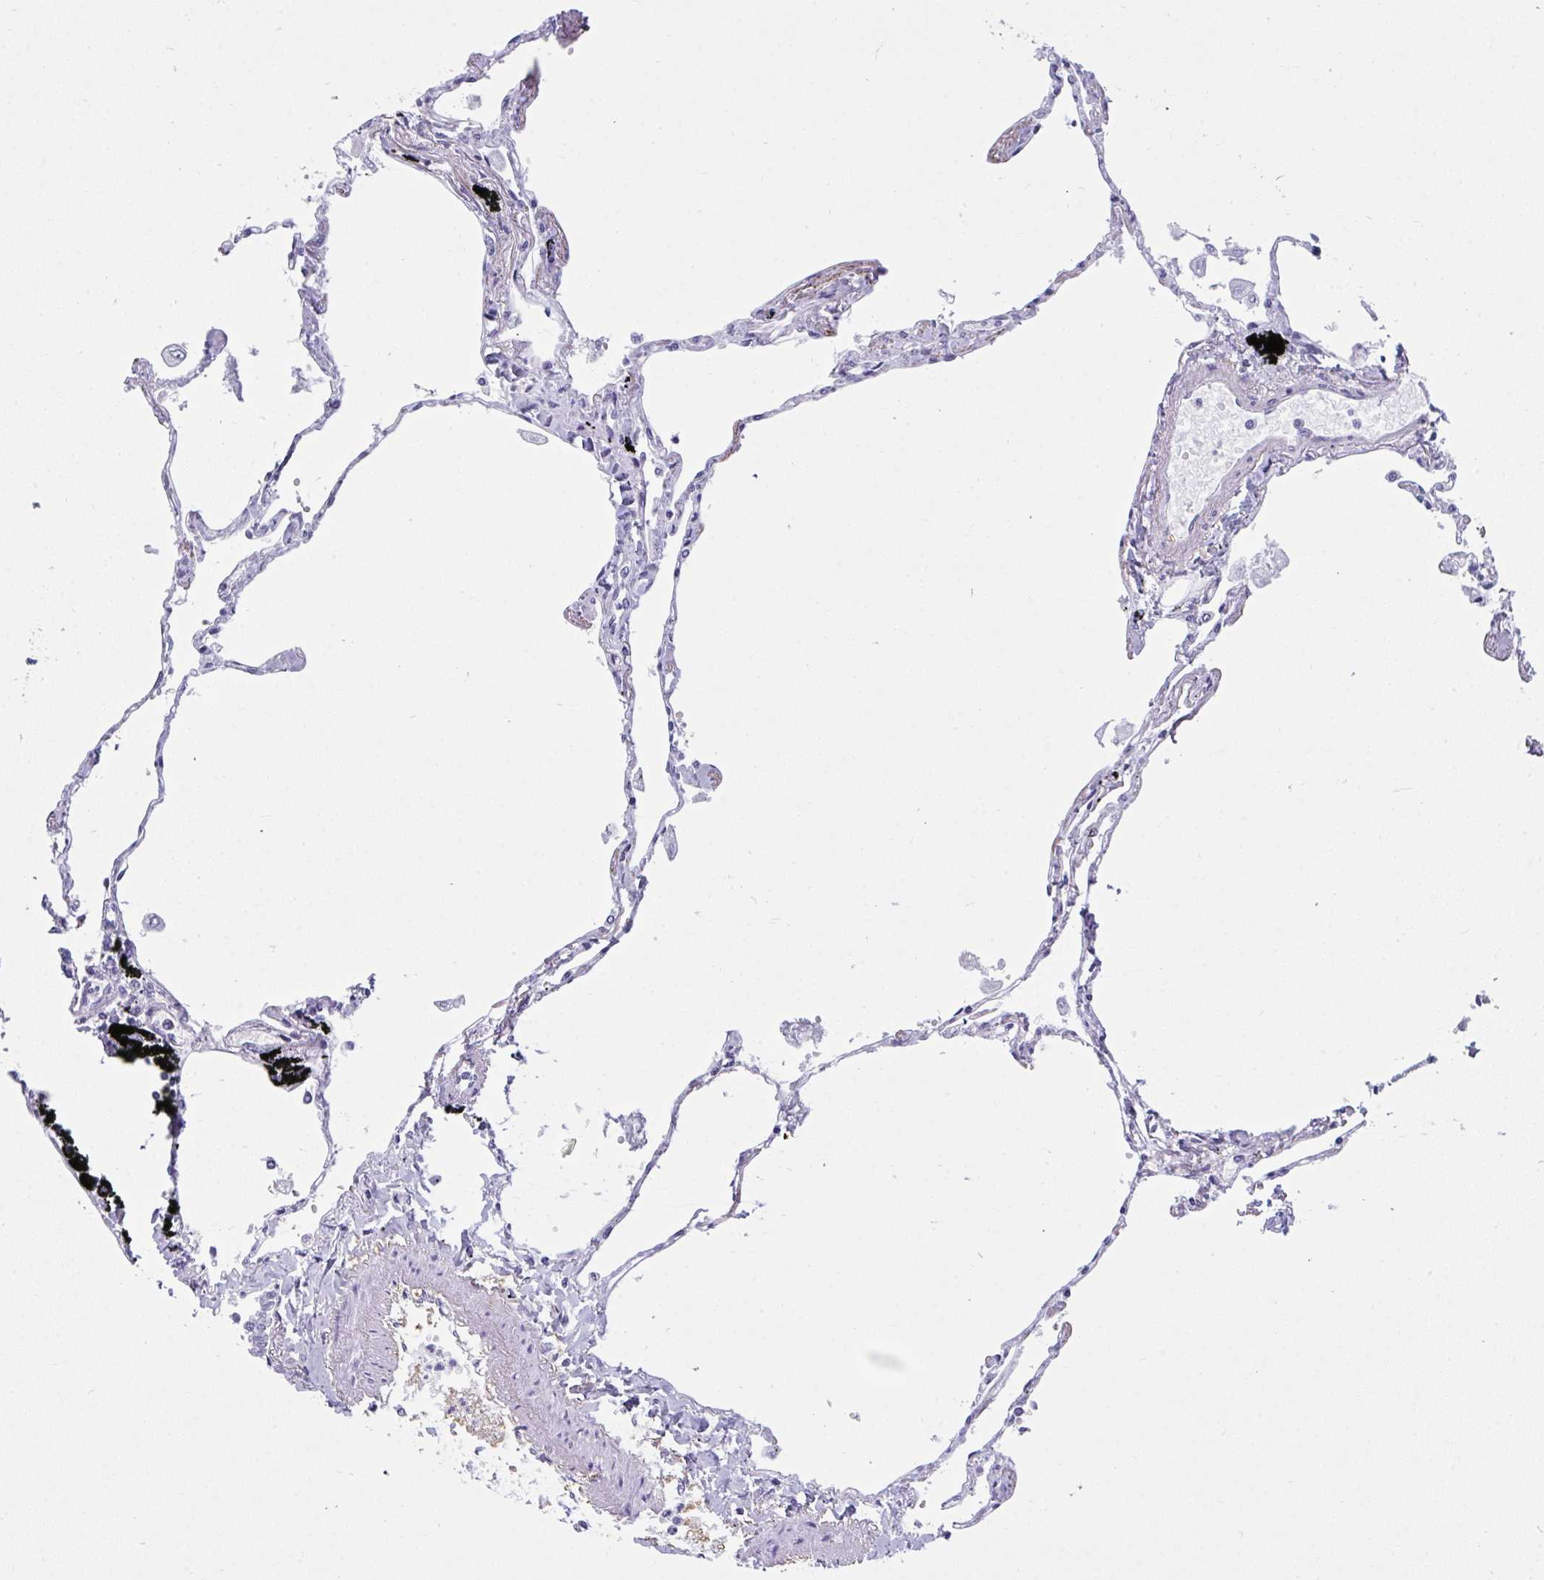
{"staining": {"intensity": "negative", "quantity": "none", "location": "none"}, "tissue": "lung", "cell_type": "Alveolar cells", "image_type": "normal", "snomed": [{"axis": "morphology", "description": "Normal tissue, NOS"}, {"axis": "topography", "description": "Lung"}], "caption": "This histopathology image is of benign lung stained with immunohistochemistry (IHC) to label a protein in brown with the nuclei are counter-stained blue. There is no staining in alveolar cells.", "gene": "SUZ12", "patient": {"sex": "female", "age": 67}}